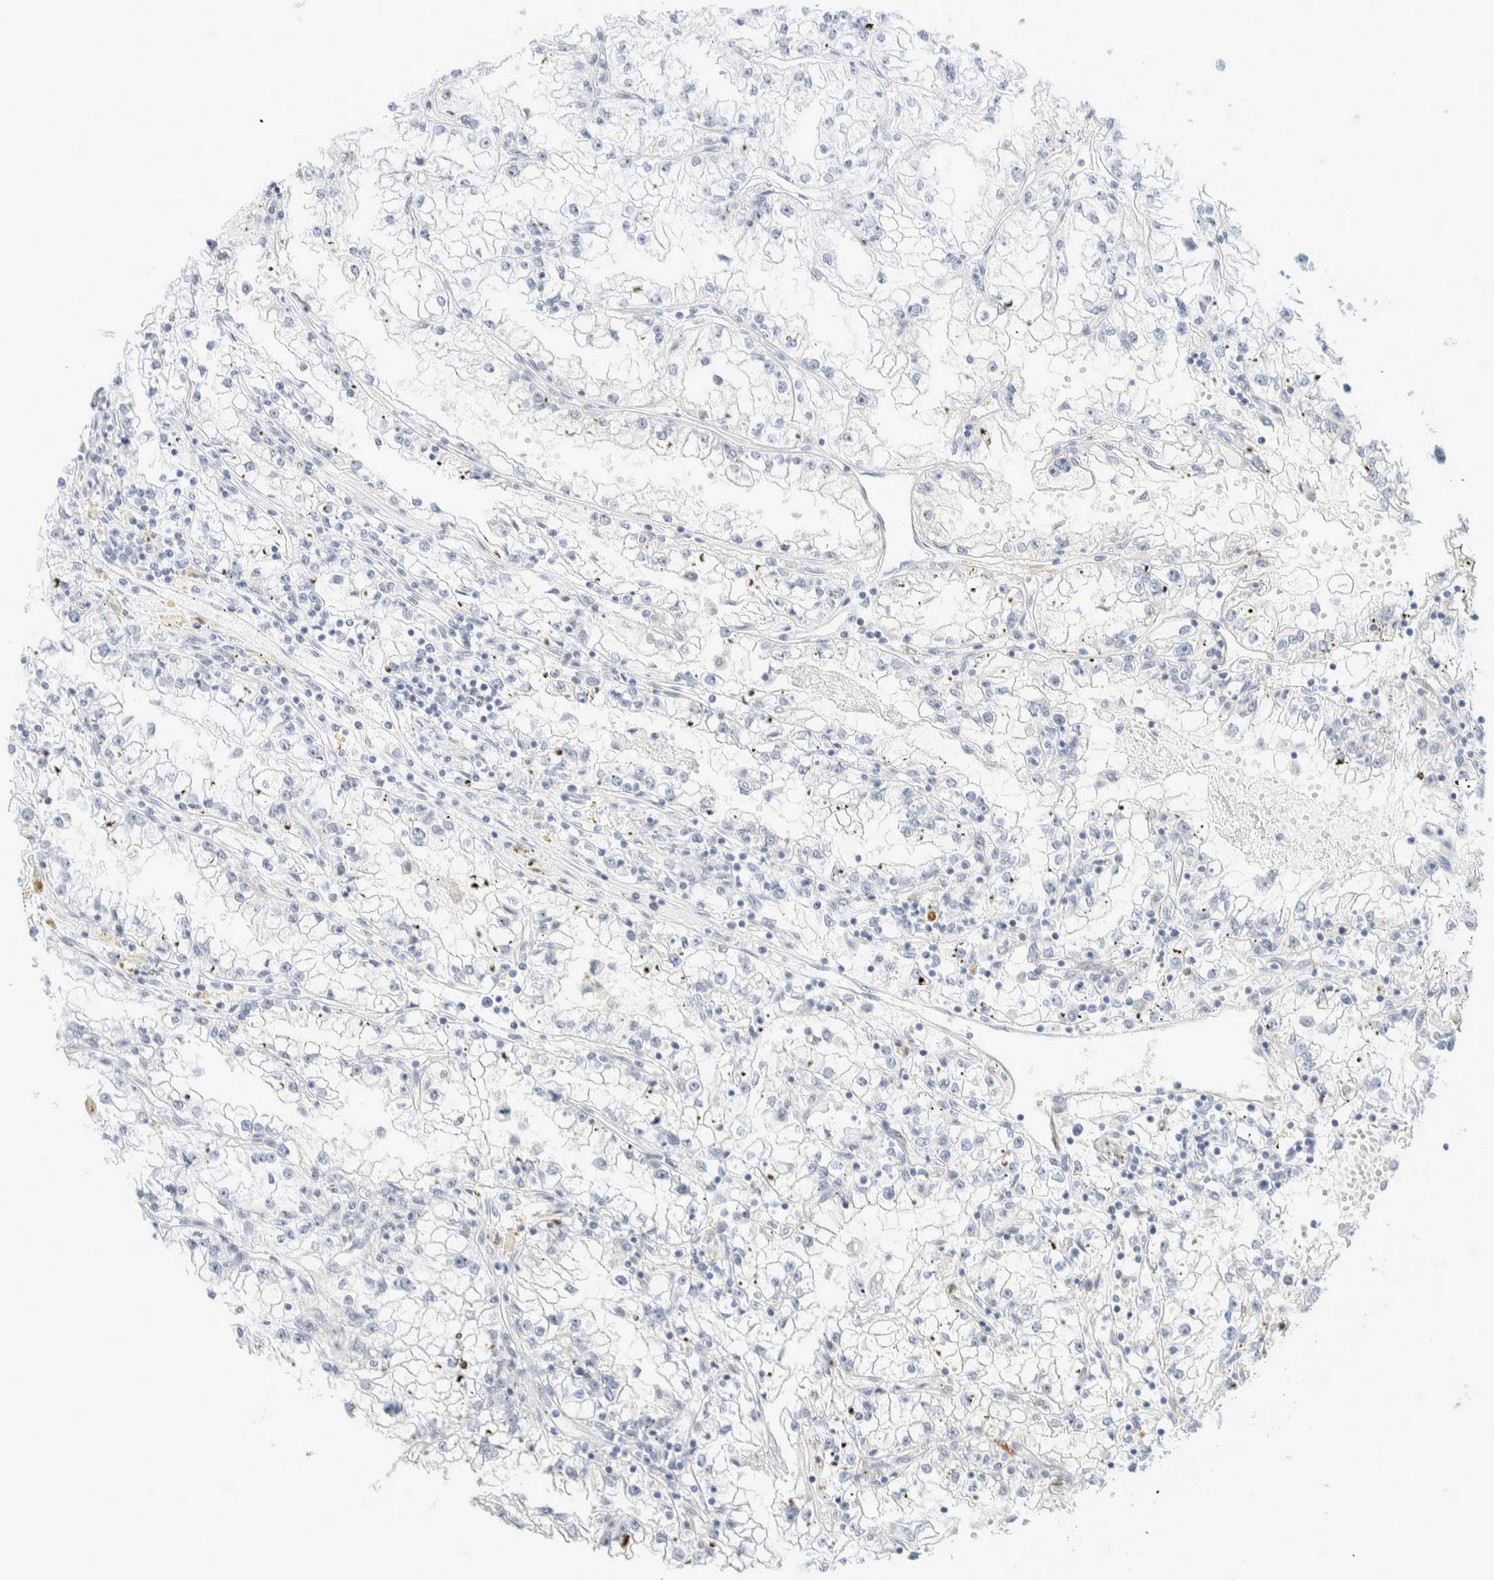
{"staining": {"intensity": "negative", "quantity": "none", "location": "none"}, "tissue": "renal cancer", "cell_type": "Tumor cells", "image_type": "cancer", "snomed": [{"axis": "morphology", "description": "Adenocarcinoma, NOS"}, {"axis": "topography", "description": "Kidney"}], "caption": "An image of adenocarcinoma (renal) stained for a protein exhibits no brown staining in tumor cells.", "gene": "ATCAY", "patient": {"sex": "male", "age": 56}}